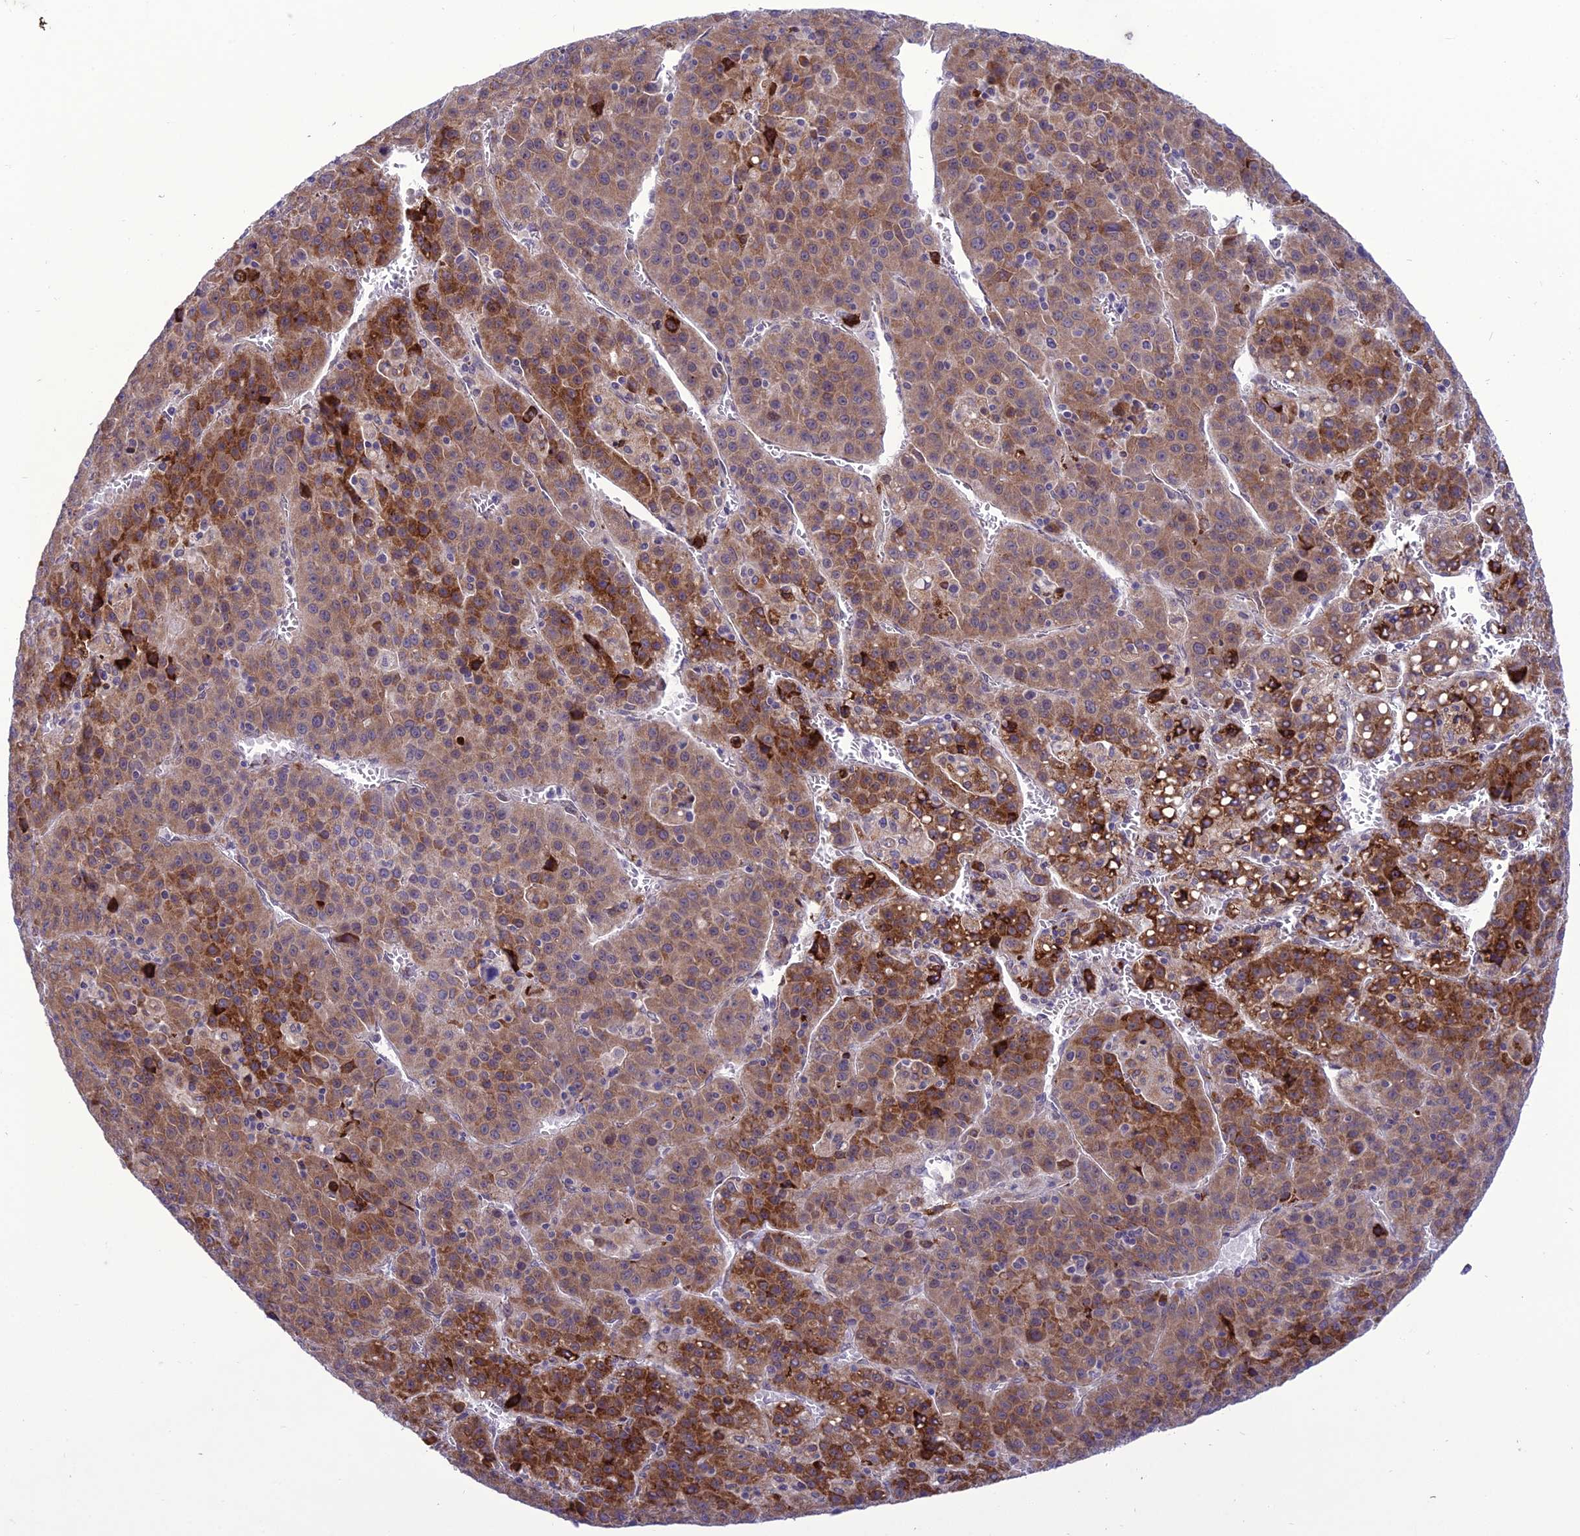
{"staining": {"intensity": "strong", "quantity": ">75%", "location": "cytoplasmic/membranous"}, "tissue": "liver cancer", "cell_type": "Tumor cells", "image_type": "cancer", "snomed": [{"axis": "morphology", "description": "Carcinoma, Hepatocellular, NOS"}, {"axis": "topography", "description": "Liver"}], "caption": "A micrograph showing strong cytoplasmic/membranous expression in about >75% of tumor cells in liver hepatocellular carcinoma, as visualized by brown immunohistochemical staining.", "gene": "NEURL2", "patient": {"sex": "female", "age": 53}}